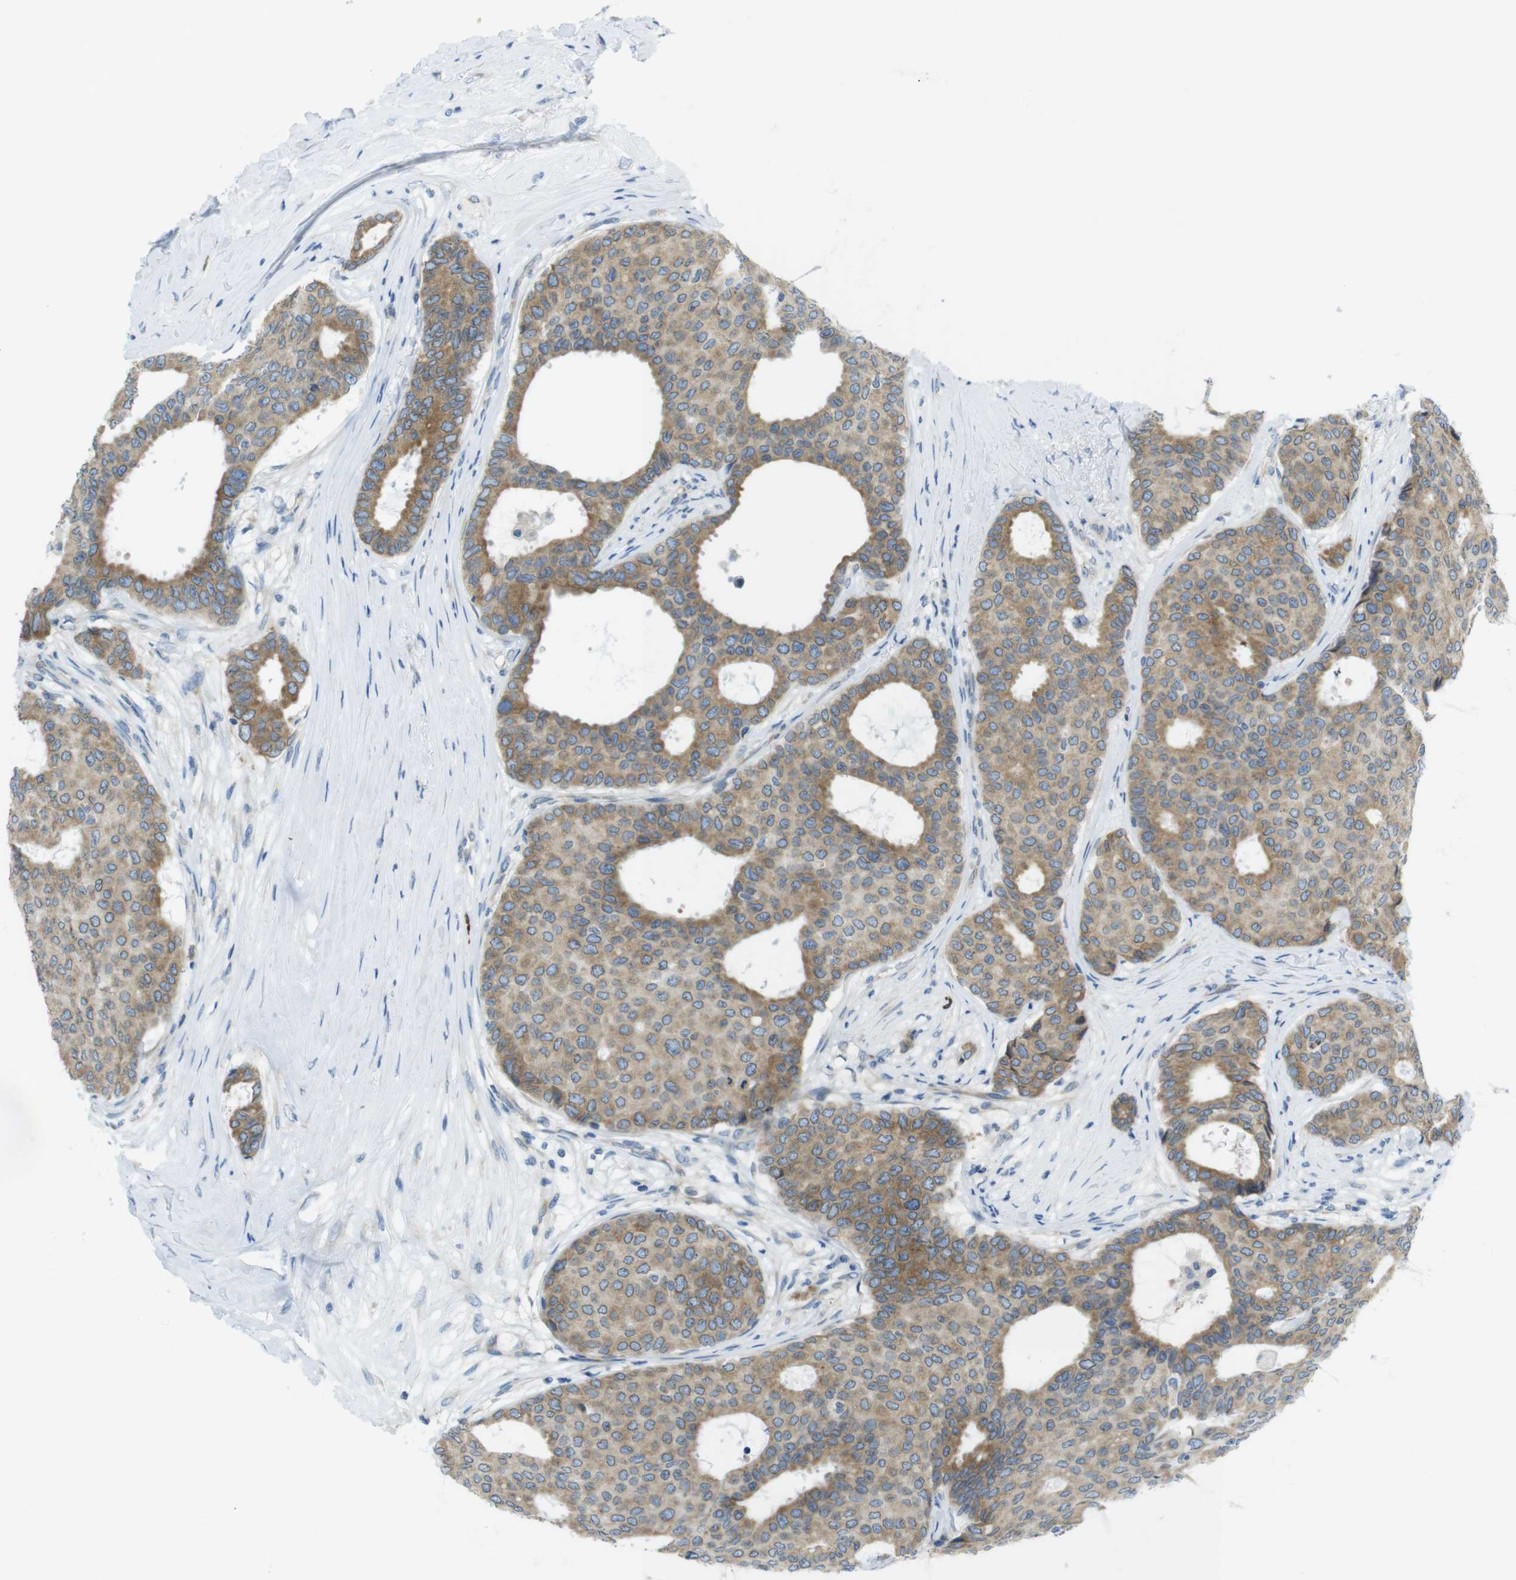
{"staining": {"intensity": "moderate", "quantity": ">75%", "location": "cytoplasmic/membranous"}, "tissue": "breast cancer", "cell_type": "Tumor cells", "image_type": "cancer", "snomed": [{"axis": "morphology", "description": "Duct carcinoma"}, {"axis": "topography", "description": "Breast"}], "caption": "Tumor cells reveal medium levels of moderate cytoplasmic/membranous expression in about >75% of cells in human breast infiltrating ductal carcinoma.", "gene": "CLPTM1L", "patient": {"sex": "female", "age": 75}}